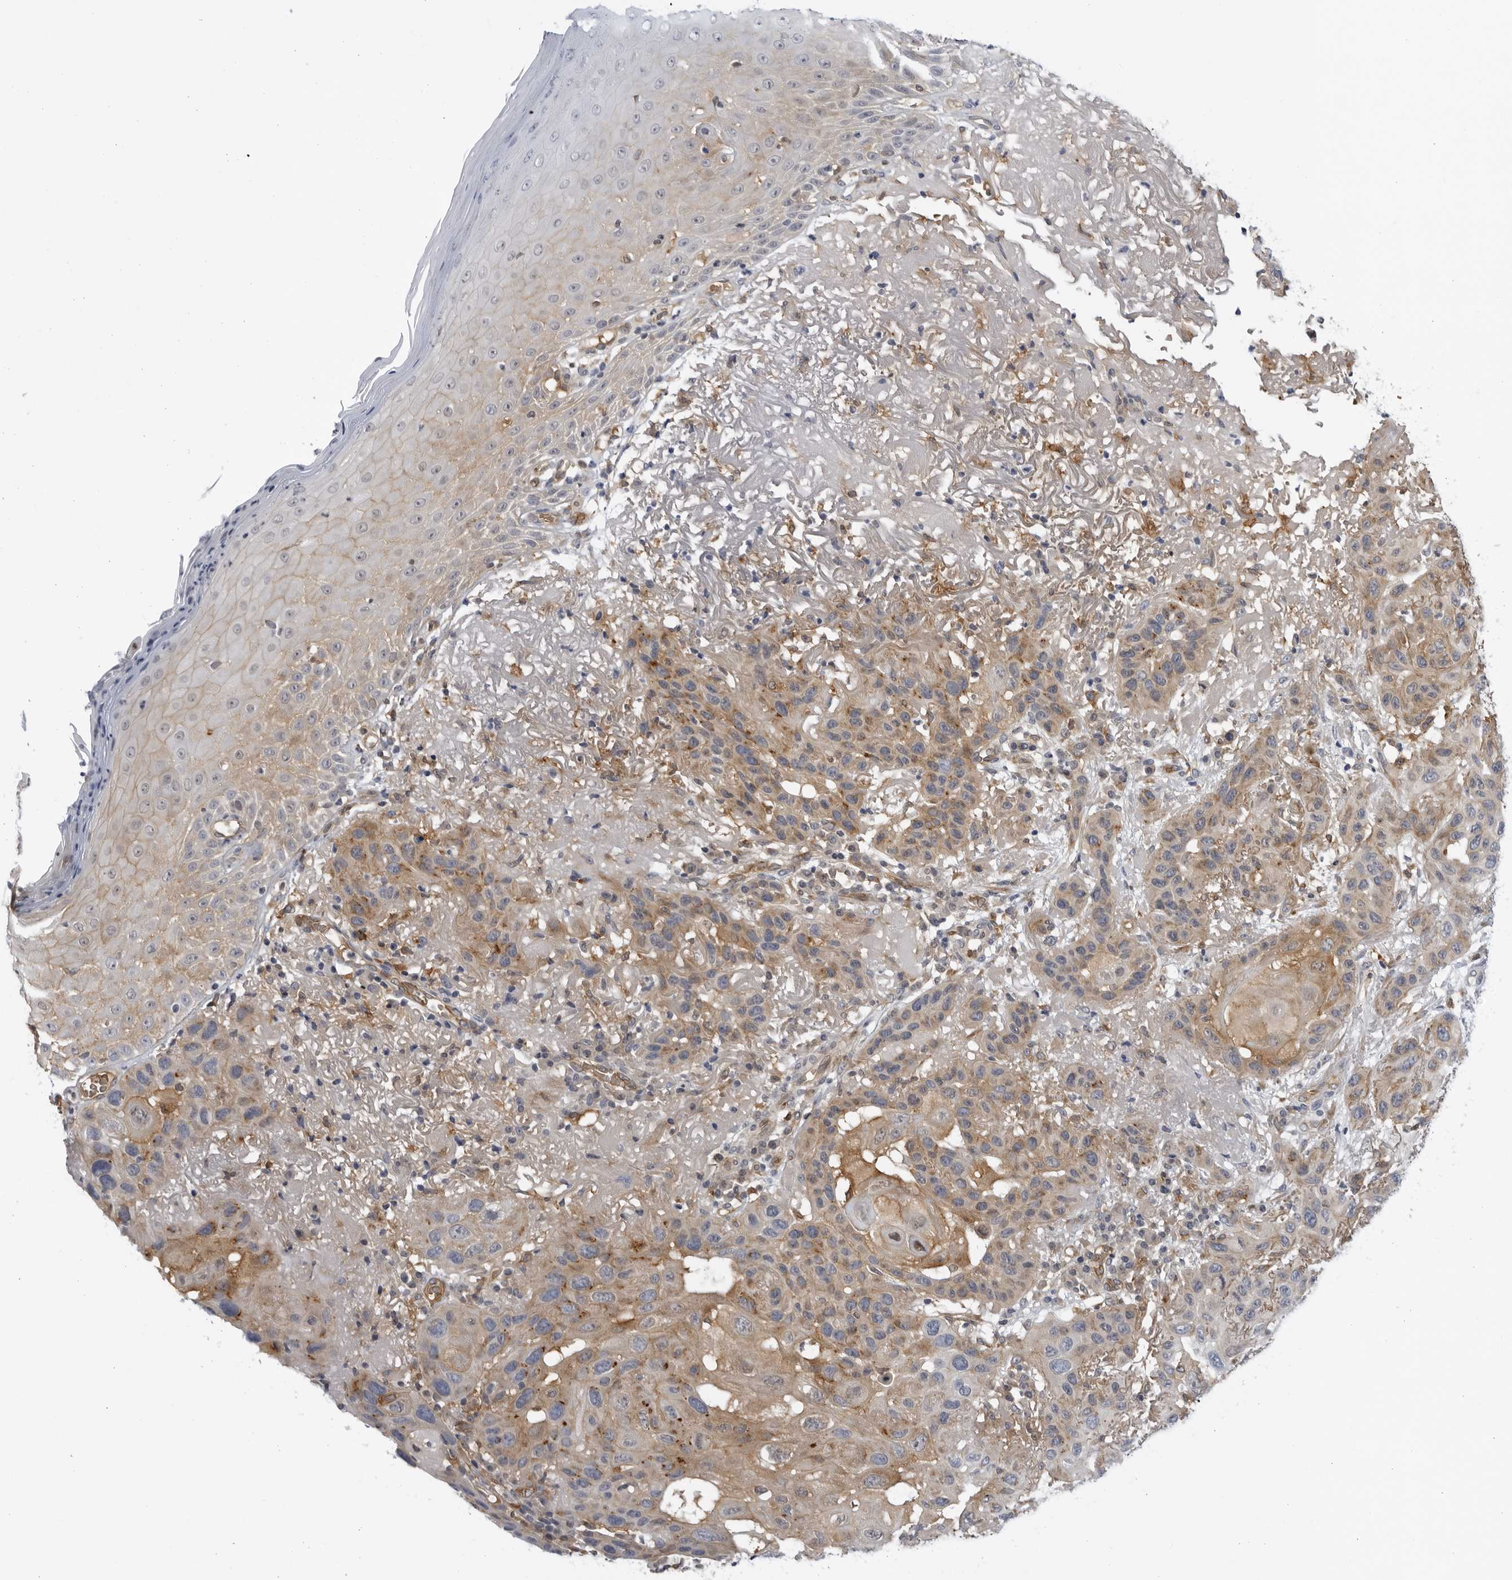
{"staining": {"intensity": "weak", "quantity": "25%-75%", "location": "cytoplasmic/membranous"}, "tissue": "skin cancer", "cell_type": "Tumor cells", "image_type": "cancer", "snomed": [{"axis": "morphology", "description": "Normal tissue, NOS"}, {"axis": "morphology", "description": "Squamous cell carcinoma, NOS"}, {"axis": "topography", "description": "Skin"}], "caption": "Human skin cancer stained with a protein marker reveals weak staining in tumor cells.", "gene": "BMP2K", "patient": {"sex": "female", "age": 96}}